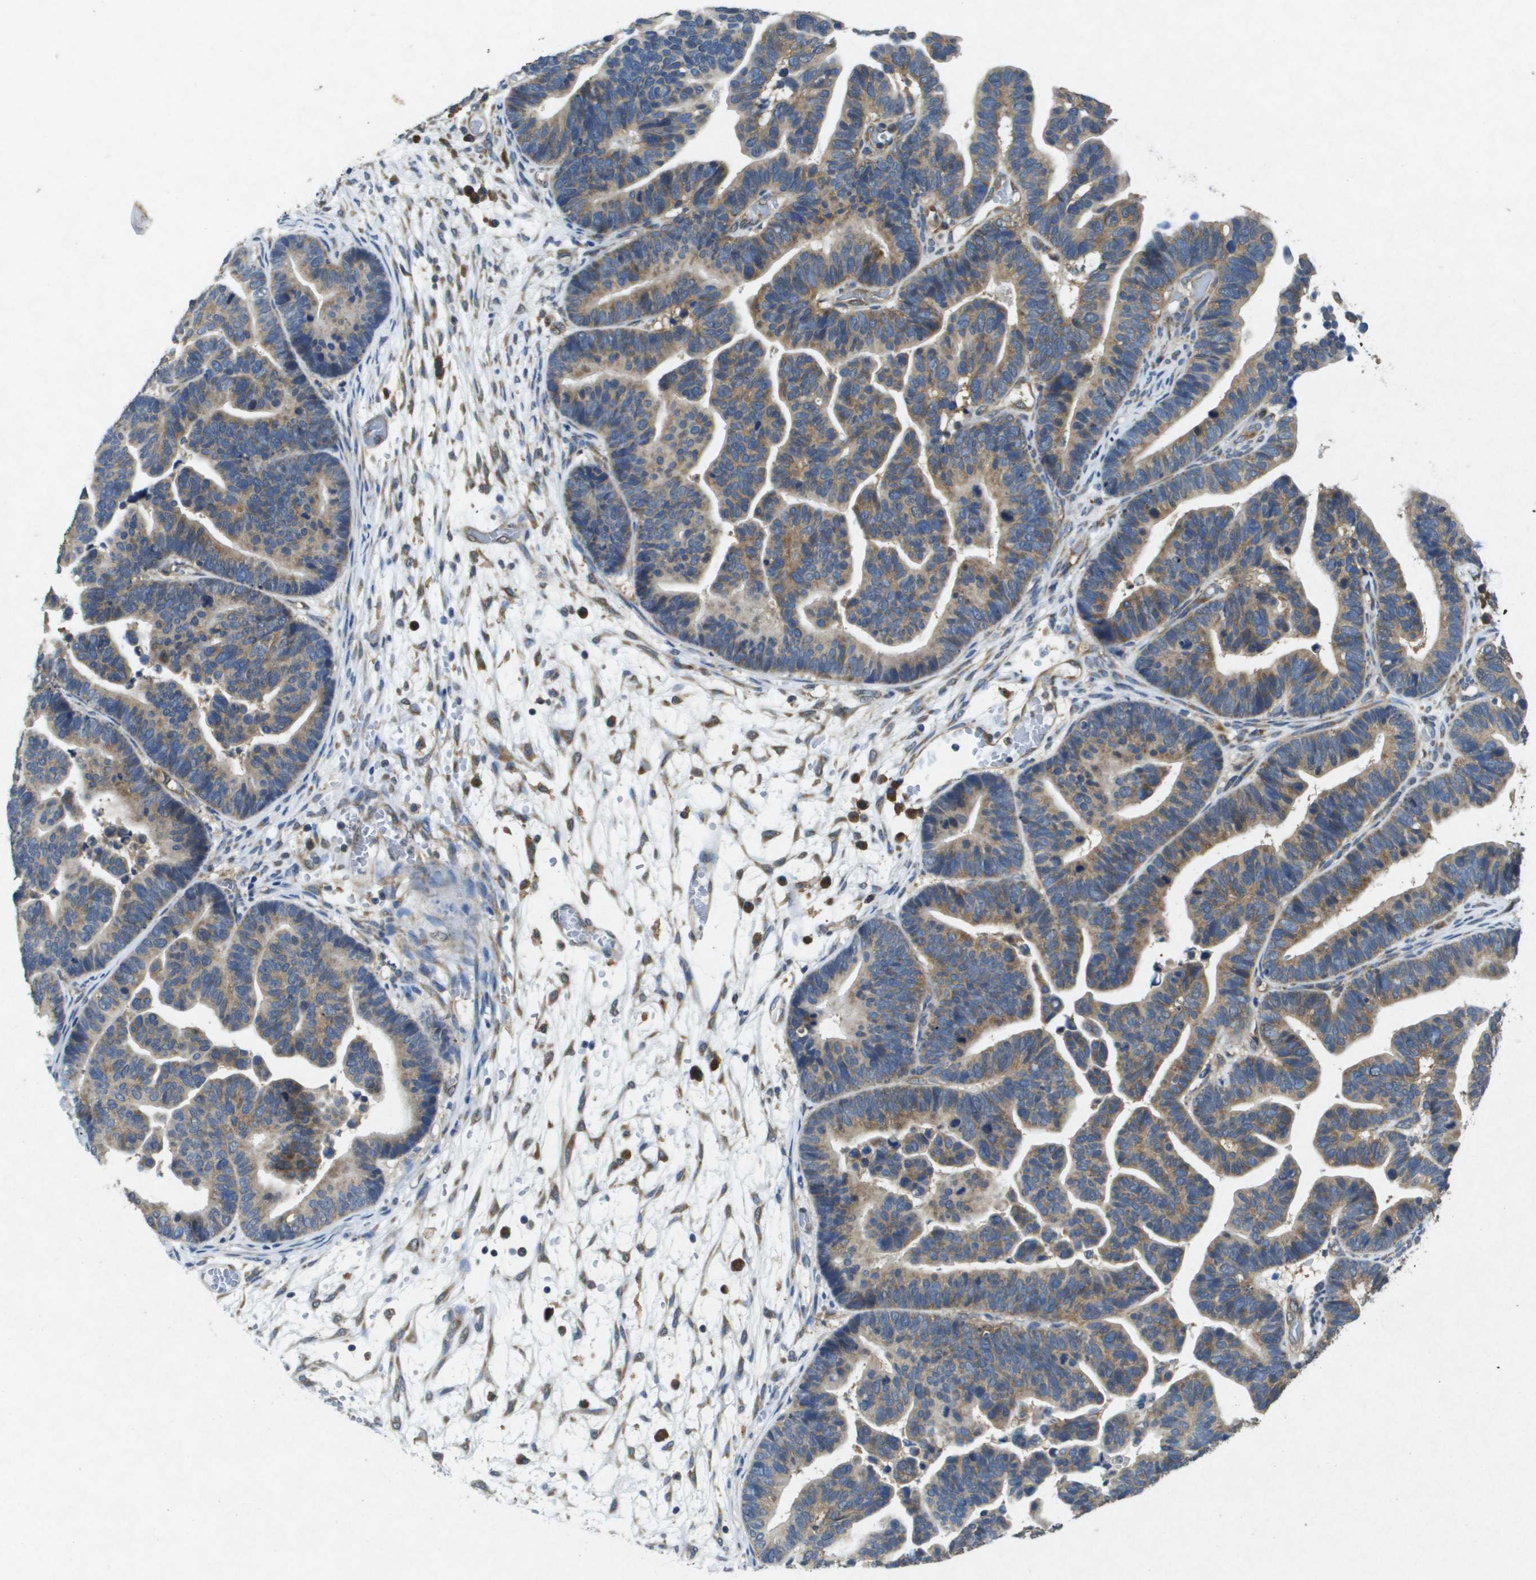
{"staining": {"intensity": "moderate", "quantity": ">75%", "location": "cytoplasmic/membranous"}, "tissue": "ovarian cancer", "cell_type": "Tumor cells", "image_type": "cancer", "snomed": [{"axis": "morphology", "description": "Cystadenocarcinoma, serous, NOS"}, {"axis": "topography", "description": "Ovary"}], "caption": "Serous cystadenocarcinoma (ovarian) stained for a protein demonstrates moderate cytoplasmic/membranous positivity in tumor cells. Ihc stains the protein in brown and the nuclei are stained blue.", "gene": "PTPRT", "patient": {"sex": "female", "age": 56}}